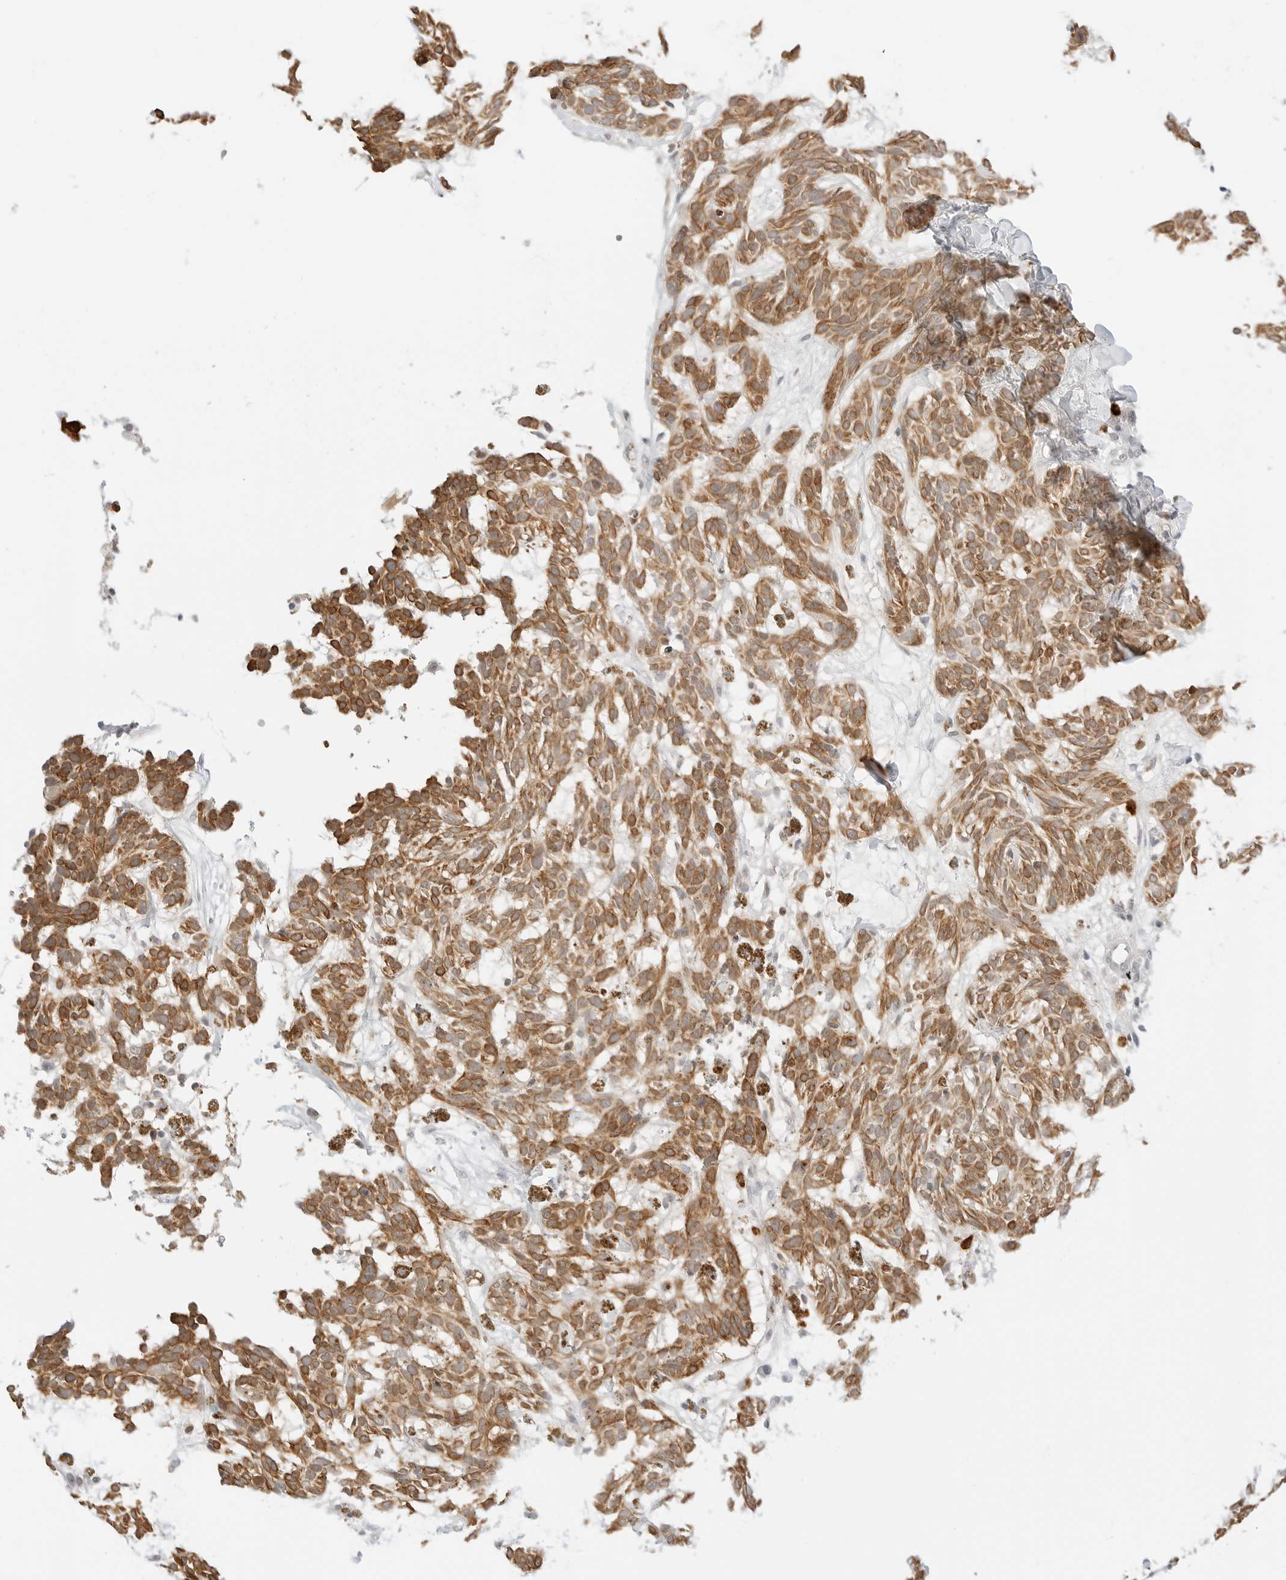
{"staining": {"intensity": "moderate", "quantity": ">75%", "location": "cytoplasmic/membranous"}, "tissue": "skin cancer", "cell_type": "Tumor cells", "image_type": "cancer", "snomed": [{"axis": "morphology", "description": "Basal cell carcinoma"}, {"axis": "topography", "description": "Skin"}], "caption": "Brown immunohistochemical staining in human skin cancer (basal cell carcinoma) displays moderate cytoplasmic/membranous positivity in approximately >75% of tumor cells.", "gene": "TEKT2", "patient": {"sex": "male", "age": 85}}